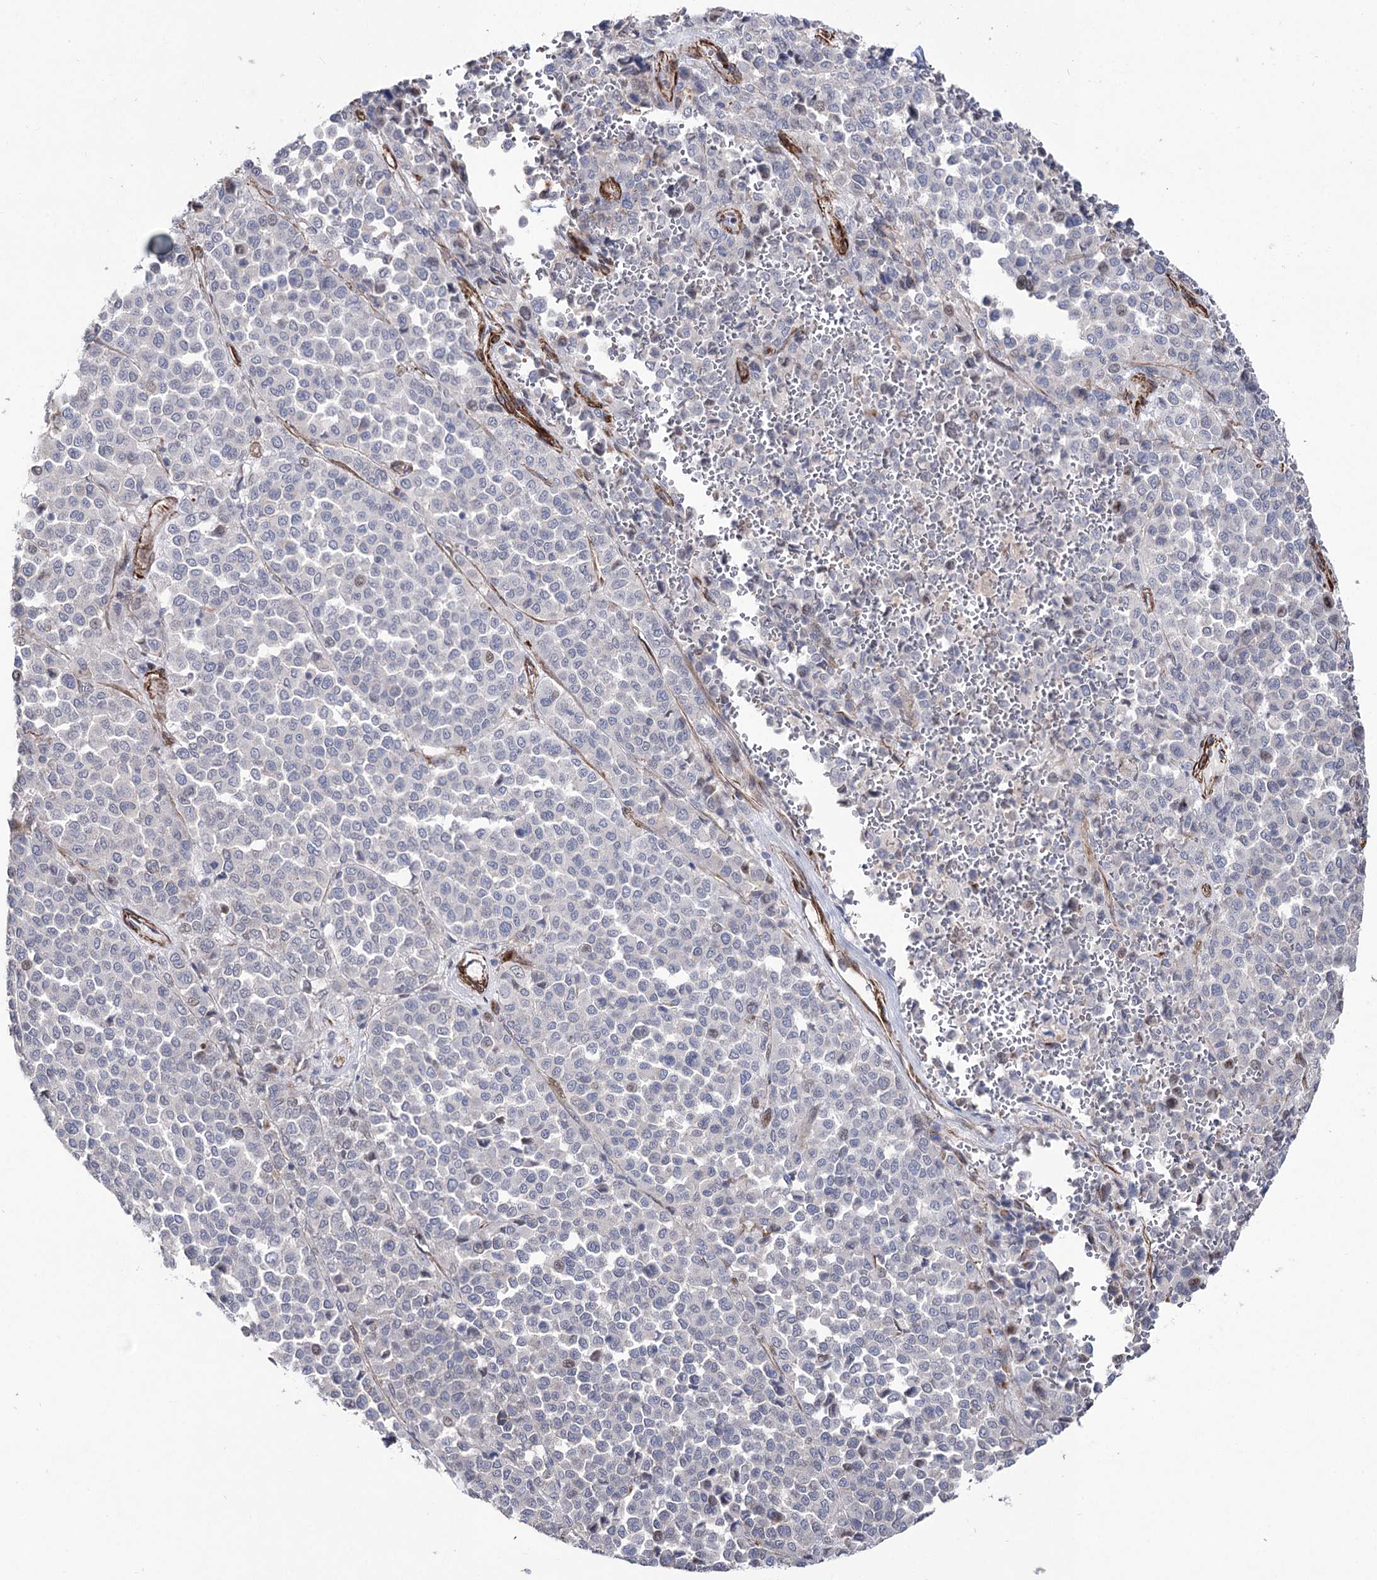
{"staining": {"intensity": "negative", "quantity": "none", "location": "none"}, "tissue": "melanoma", "cell_type": "Tumor cells", "image_type": "cancer", "snomed": [{"axis": "morphology", "description": "Malignant melanoma, Metastatic site"}, {"axis": "topography", "description": "Pancreas"}], "caption": "Tumor cells show no significant positivity in melanoma.", "gene": "ARHGAP20", "patient": {"sex": "female", "age": 30}}